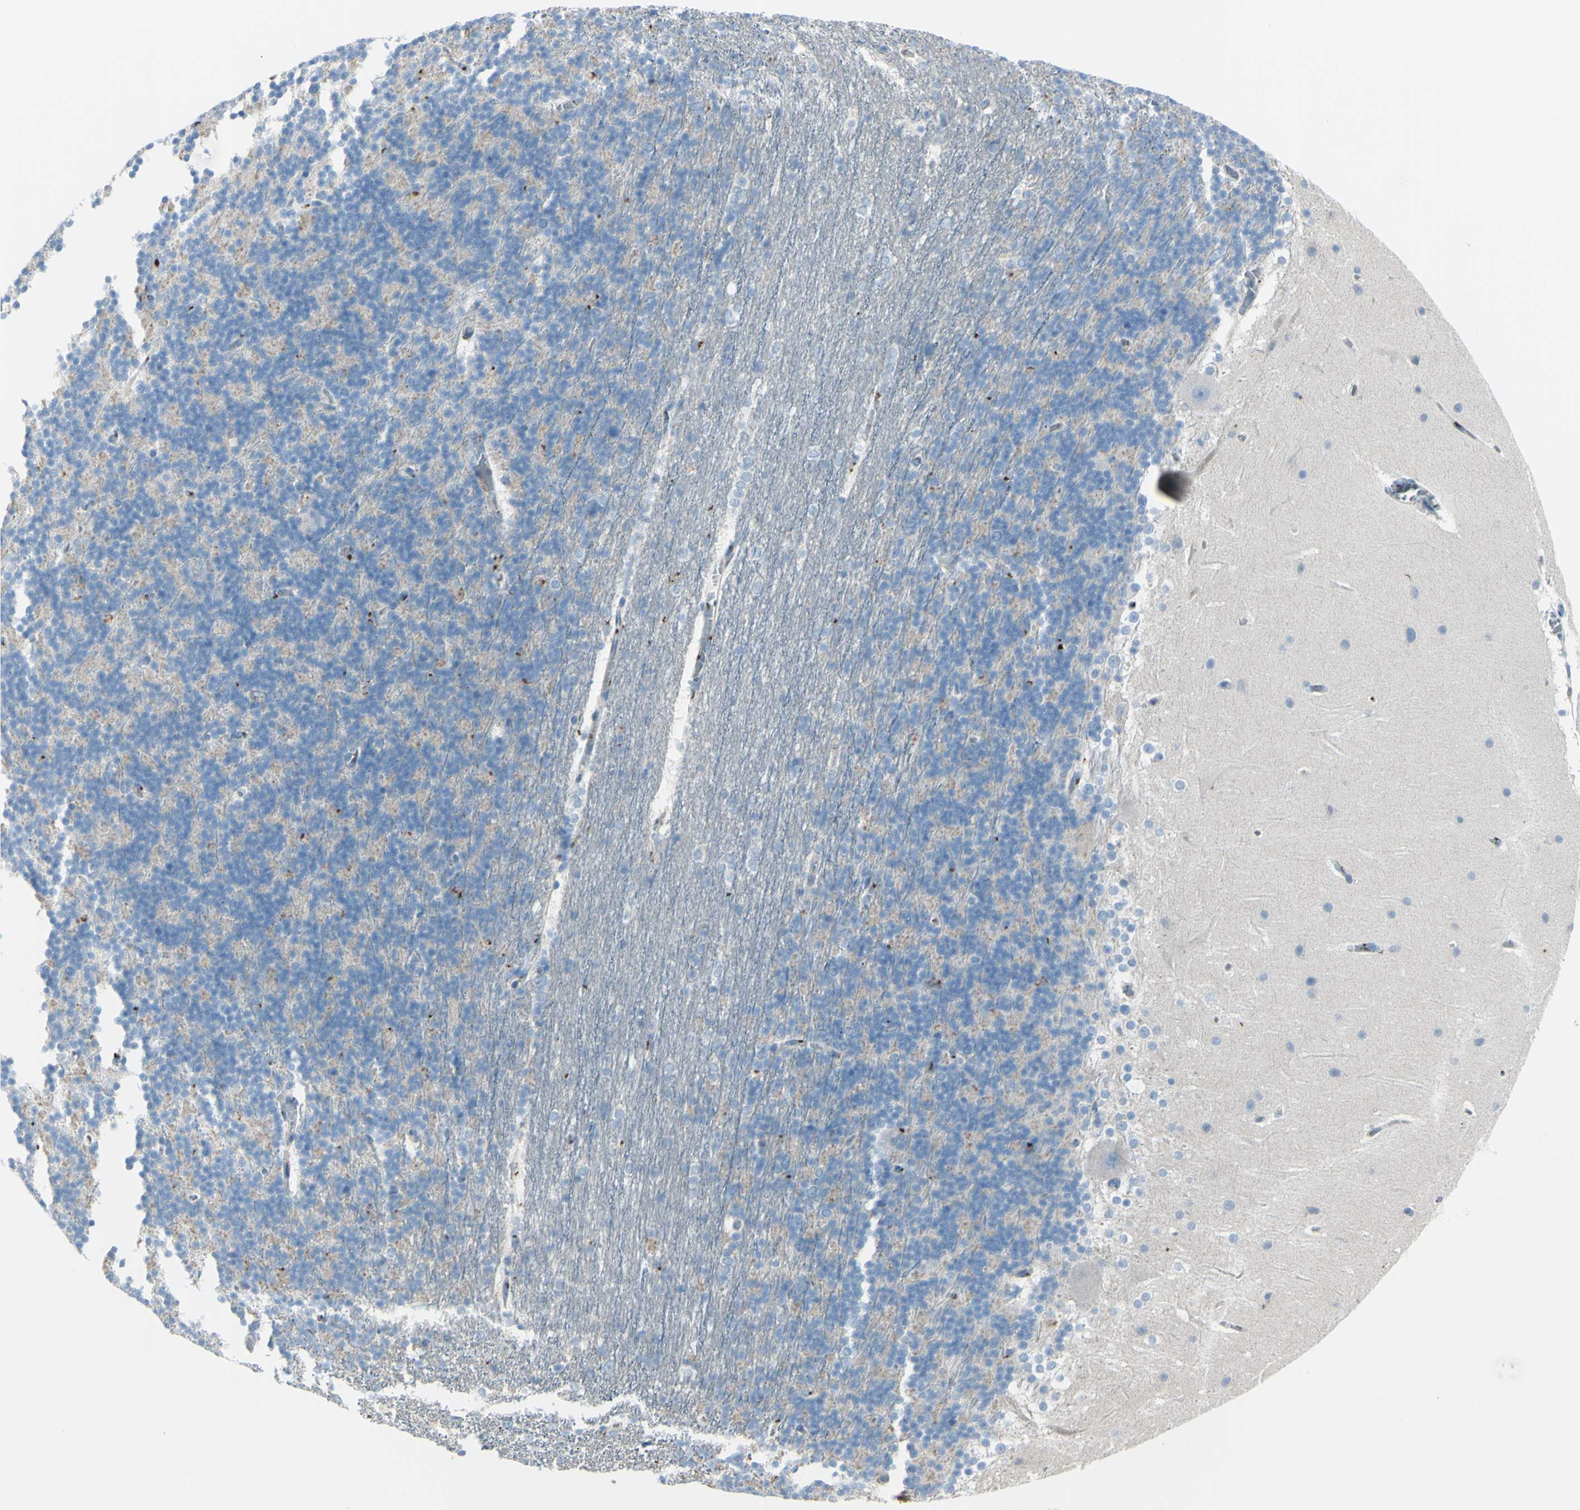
{"staining": {"intensity": "negative", "quantity": "none", "location": "none"}, "tissue": "cerebellum", "cell_type": "Cells in granular layer", "image_type": "normal", "snomed": [{"axis": "morphology", "description": "Normal tissue, NOS"}, {"axis": "topography", "description": "Cerebellum"}], "caption": "Histopathology image shows no significant protein staining in cells in granular layer of unremarkable cerebellum. (Brightfield microscopy of DAB (3,3'-diaminobenzidine) IHC at high magnification).", "gene": "B4GALT1", "patient": {"sex": "female", "age": 19}}